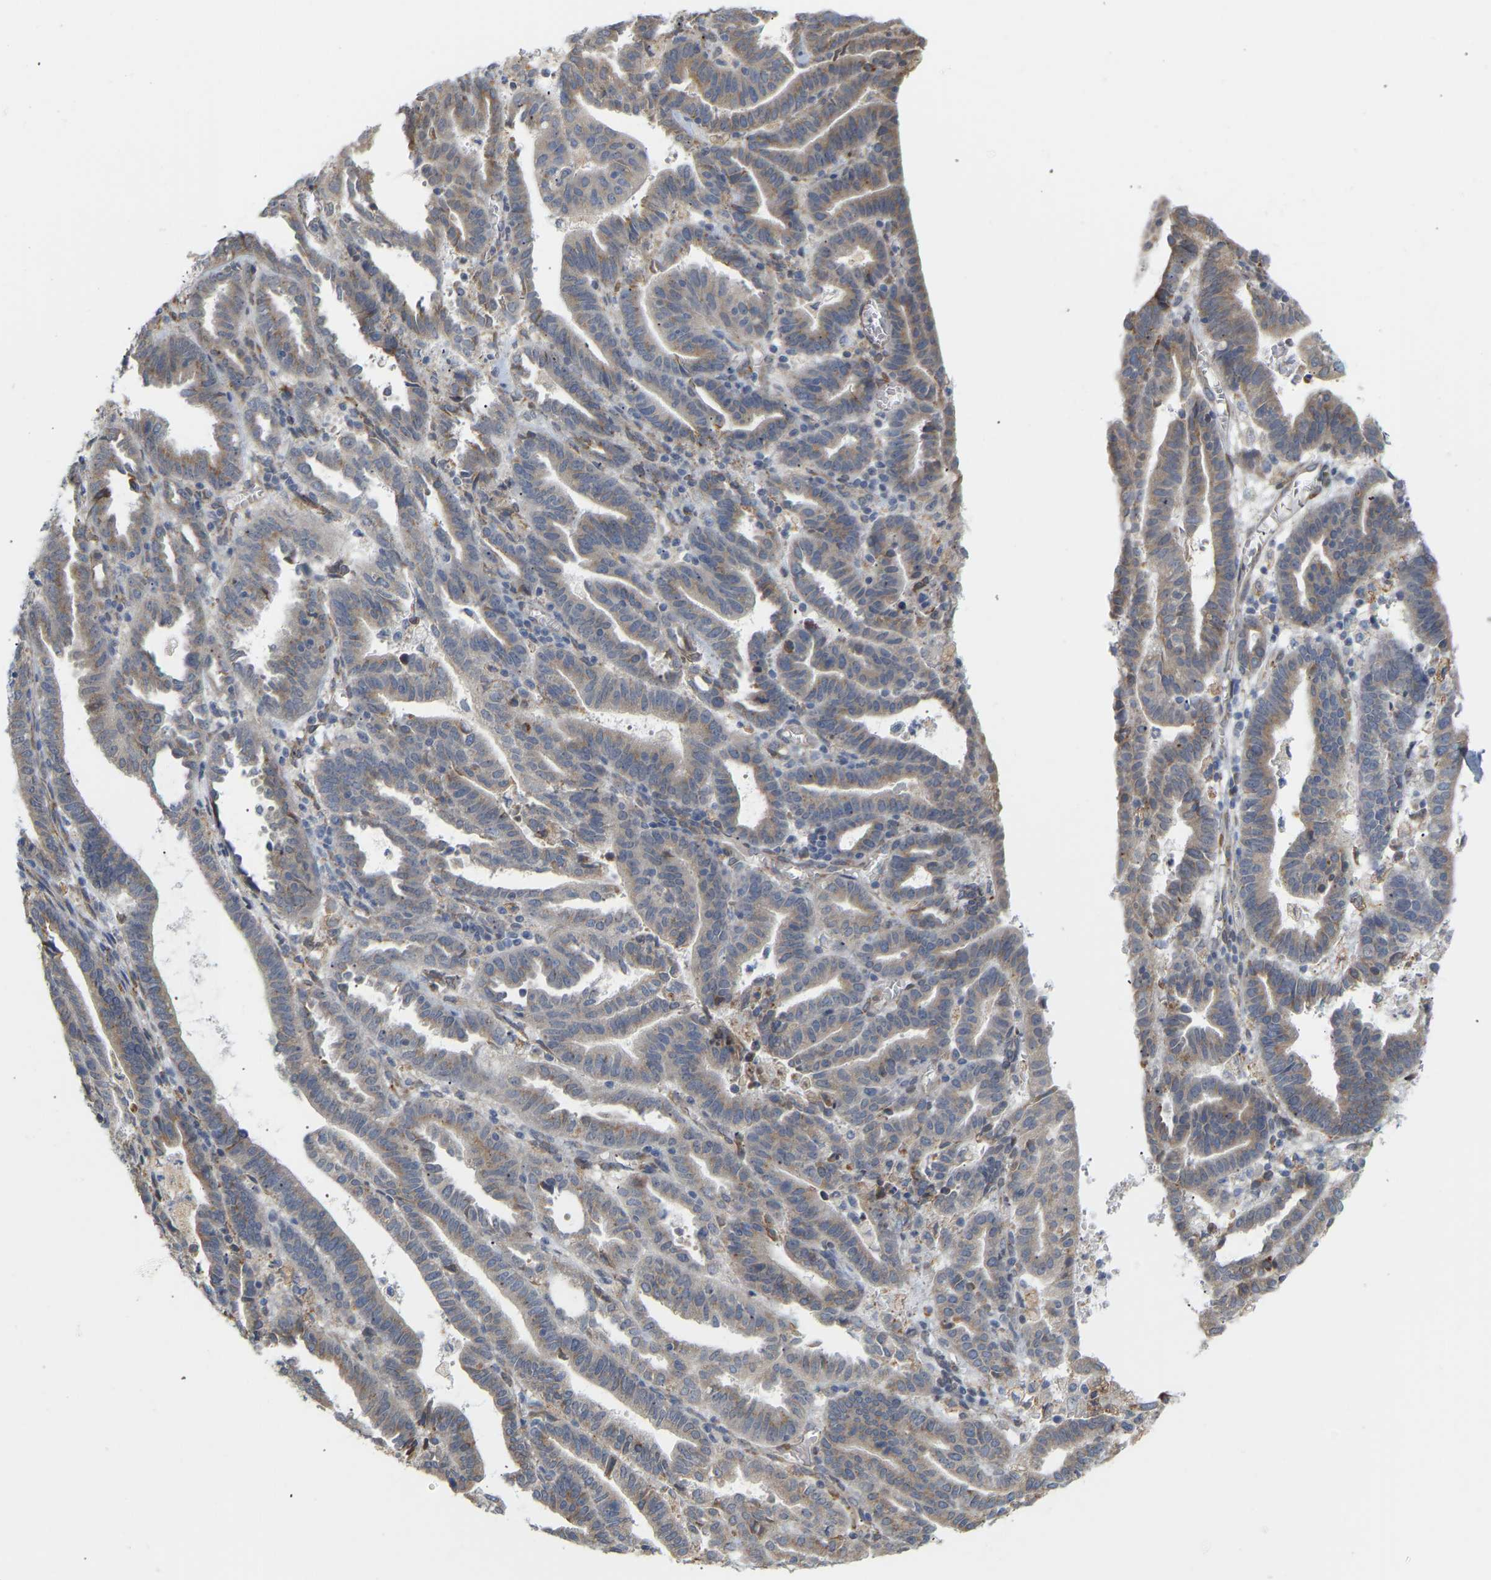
{"staining": {"intensity": "moderate", "quantity": "25%-75%", "location": "cytoplasmic/membranous"}, "tissue": "endometrial cancer", "cell_type": "Tumor cells", "image_type": "cancer", "snomed": [{"axis": "morphology", "description": "Adenocarcinoma, NOS"}, {"axis": "topography", "description": "Uterus"}], "caption": "IHC image of neoplastic tissue: endometrial cancer (adenocarcinoma) stained using immunohistochemistry (IHC) displays medium levels of moderate protein expression localized specifically in the cytoplasmic/membranous of tumor cells, appearing as a cytoplasmic/membranous brown color.", "gene": "BEND3", "patient": {"sex": "female", "age": 83}}